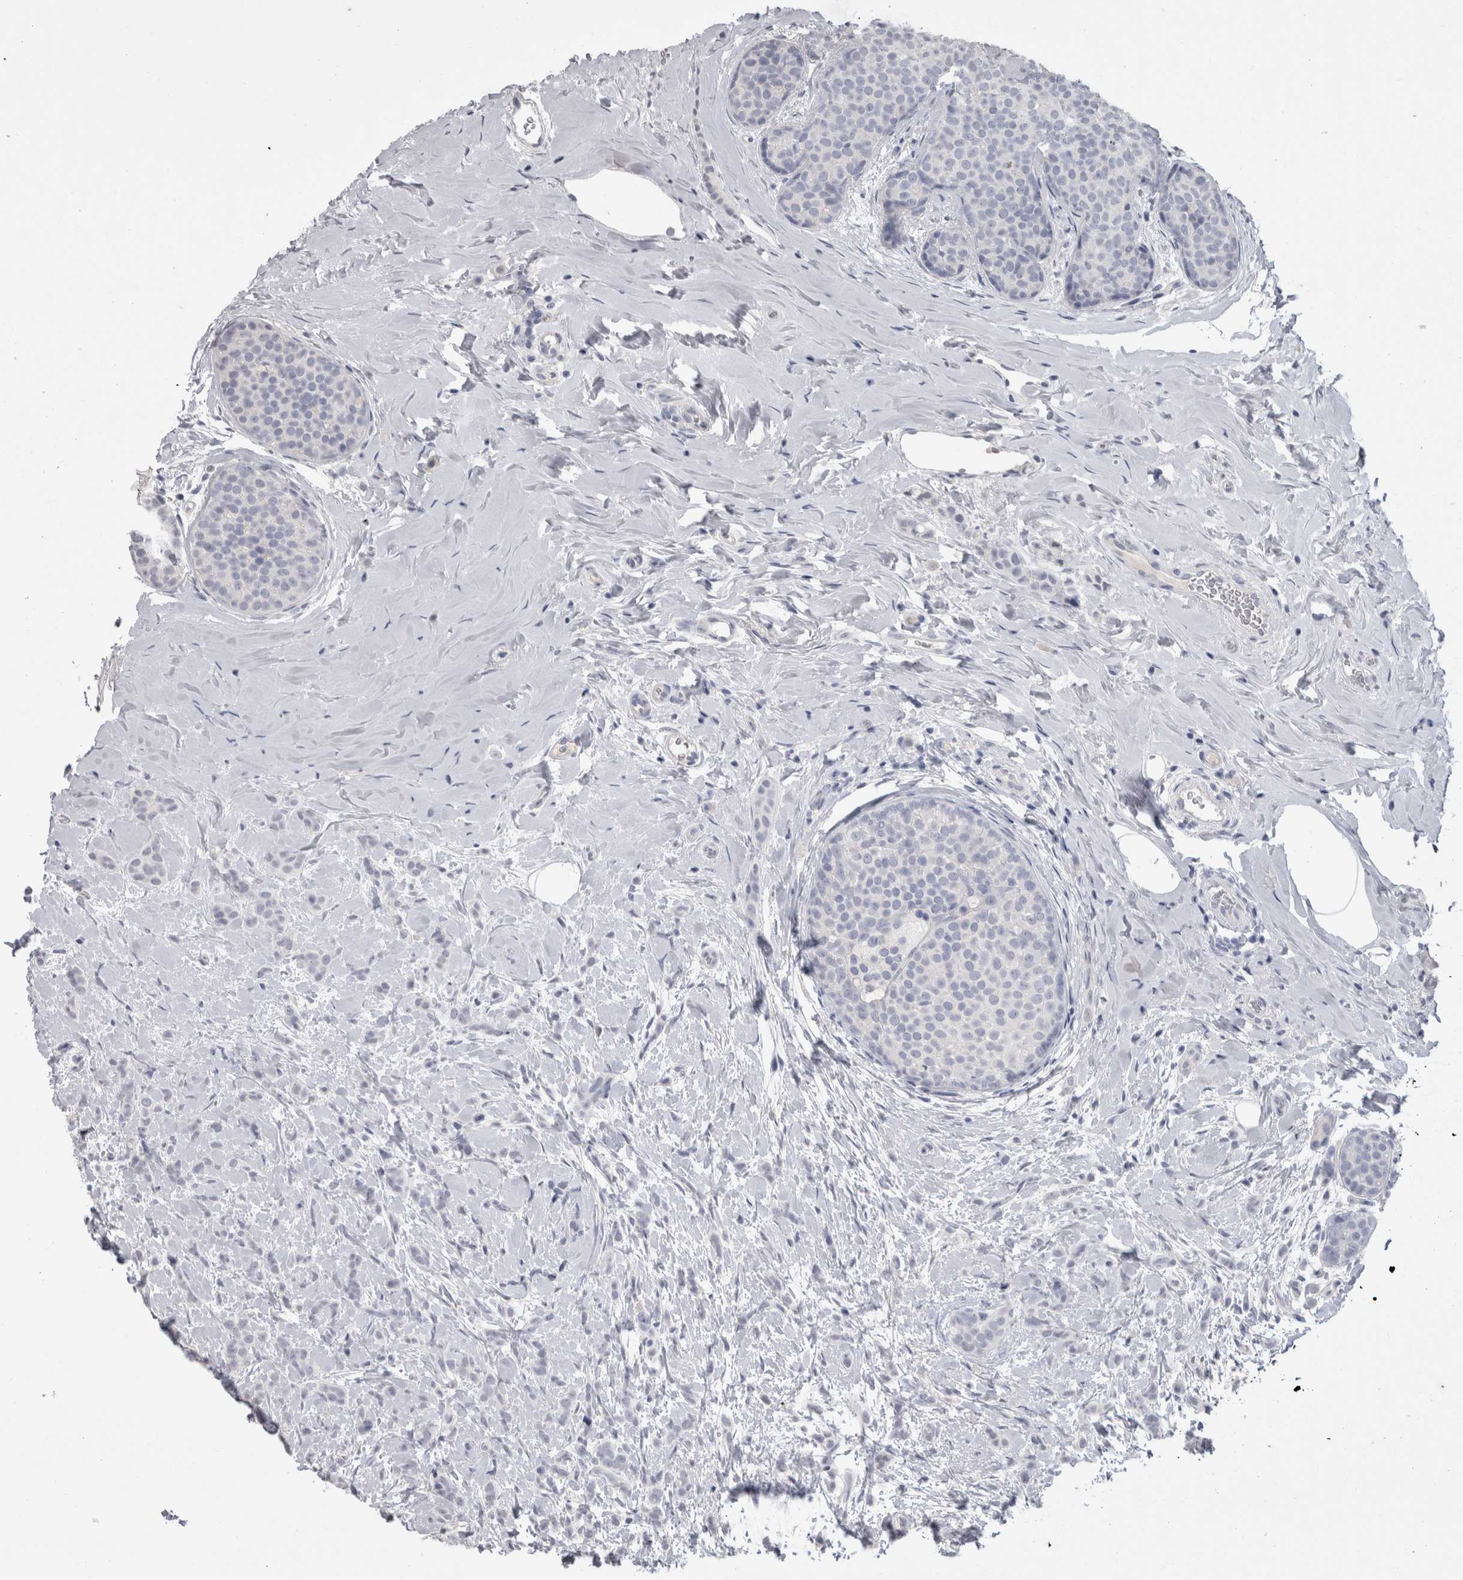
{"staining": {"intensity": "negative", "quantity": "none", "location": "none"}, "tissue": "breast cancer", "cell_type": "Tumor cells", "image_type": "cancer", "snomed": [{"axis": "morphology", "description": "Lobular carcinoma, in situ"}, {"axis": "morphology", "description": "Lobular carcinoma"}, {"axis": "topography", "description": "Breast"}], "caption": "Protein analysis of breast cancer (lobular carcinoma) shows no significant staining in tumor cells.", "gene": "ADAM2", "patient": {"sex": "female", "age": 41}}